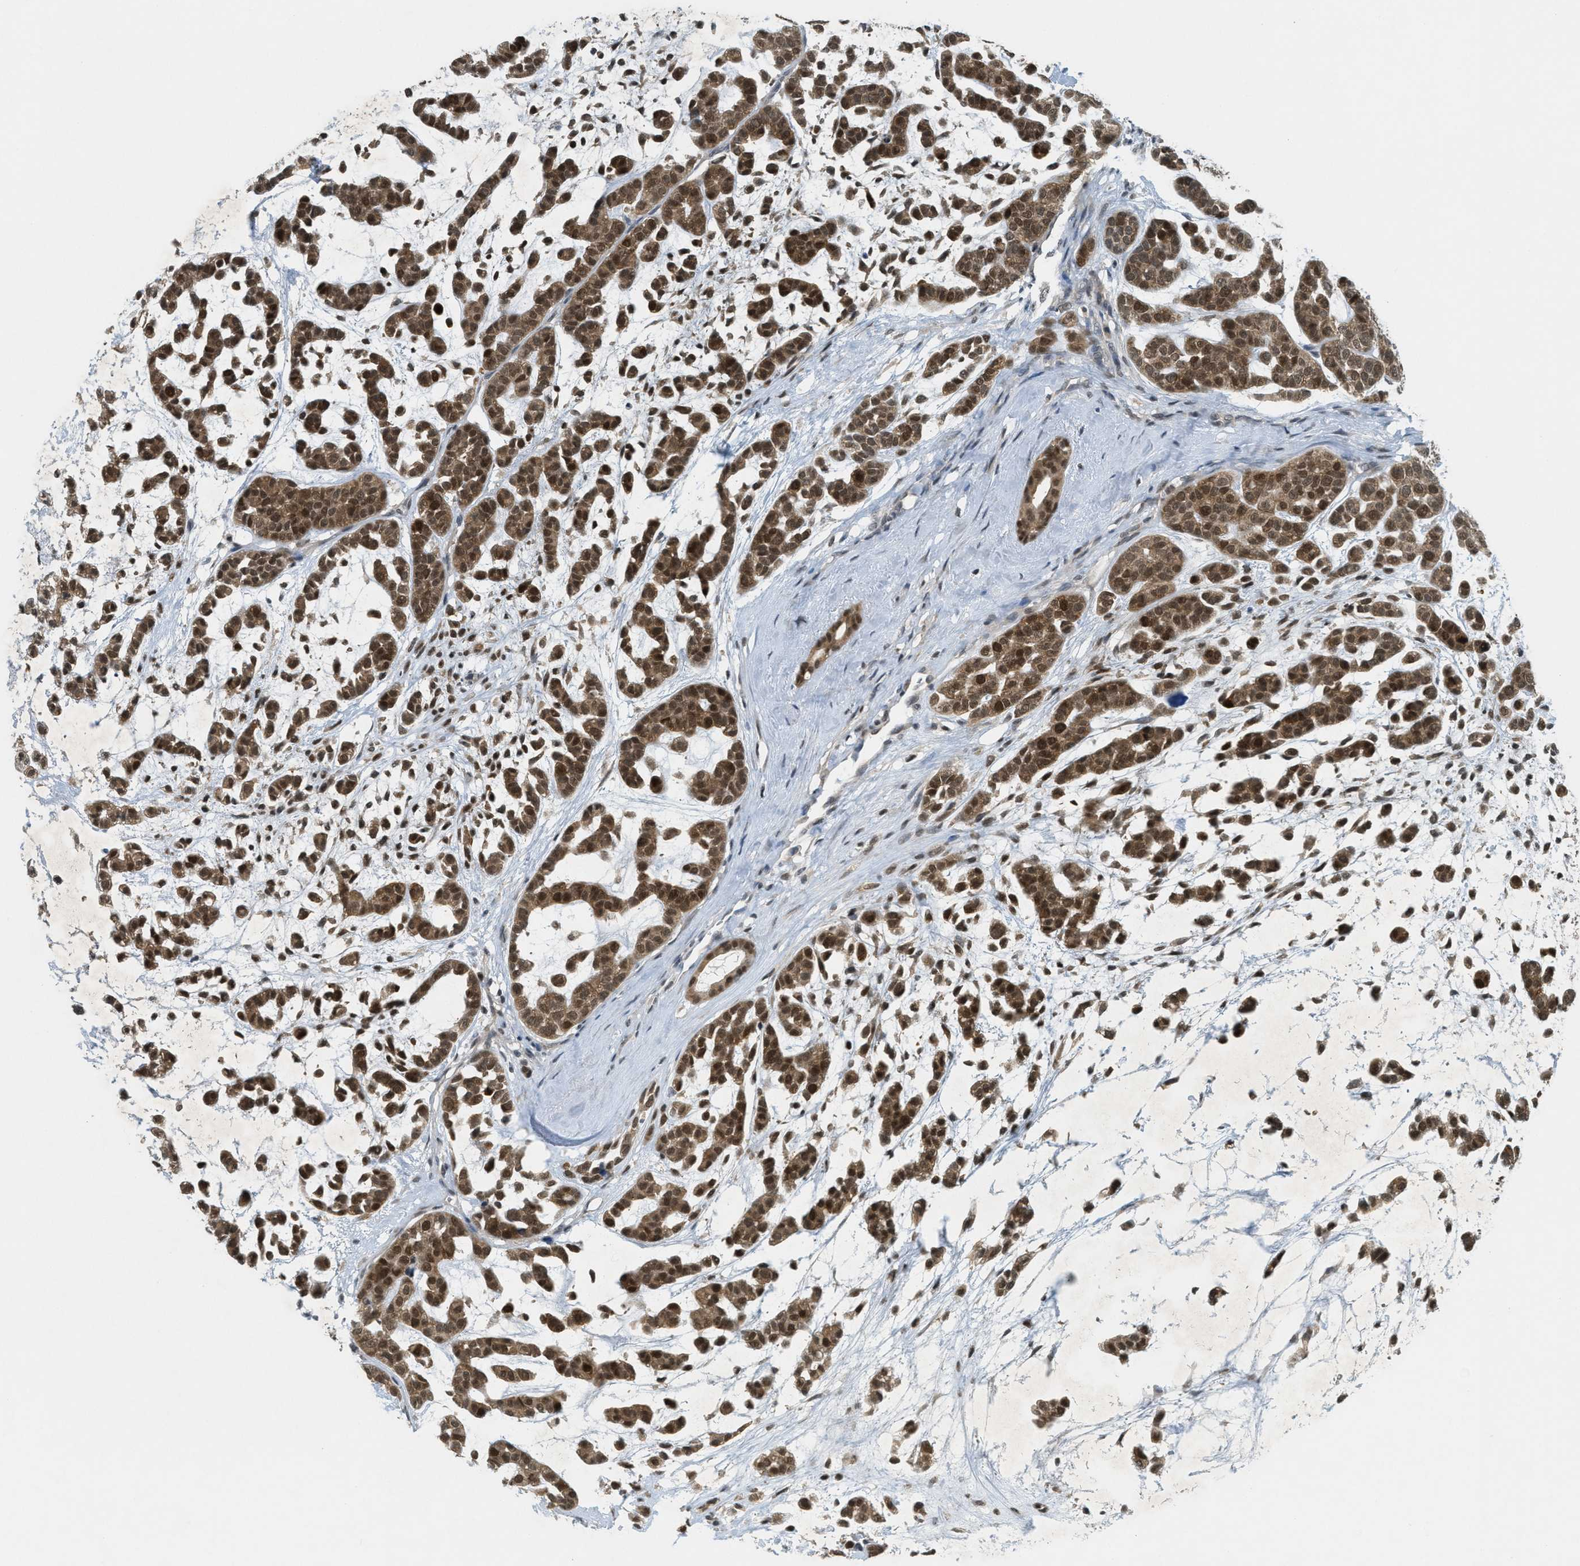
{"staining": {"intensity": "strong", "quantity": ">75%", "location": "cytoplasmic/membranous,nuclear"}, "tissue": "head and neck cancer", "cell_type": "Tumor cells", "image_type": "cancer", "snomed": [{"axis": "morphology", "description": "Adenocarcinoma, NOS"}, {"axis": "morphology", "description": "Adenoma, NOS"}, {"axis": "topography", "description": "Head-Neck"}], "caption": "Head and neck cancer stained with a brown dye shows strong cytoplasmic/membranous and nuclear positive staining in about >75% of tumor cells.", "gene": "DNAJB1", "patient": {"sex": "female", "age": 55}}